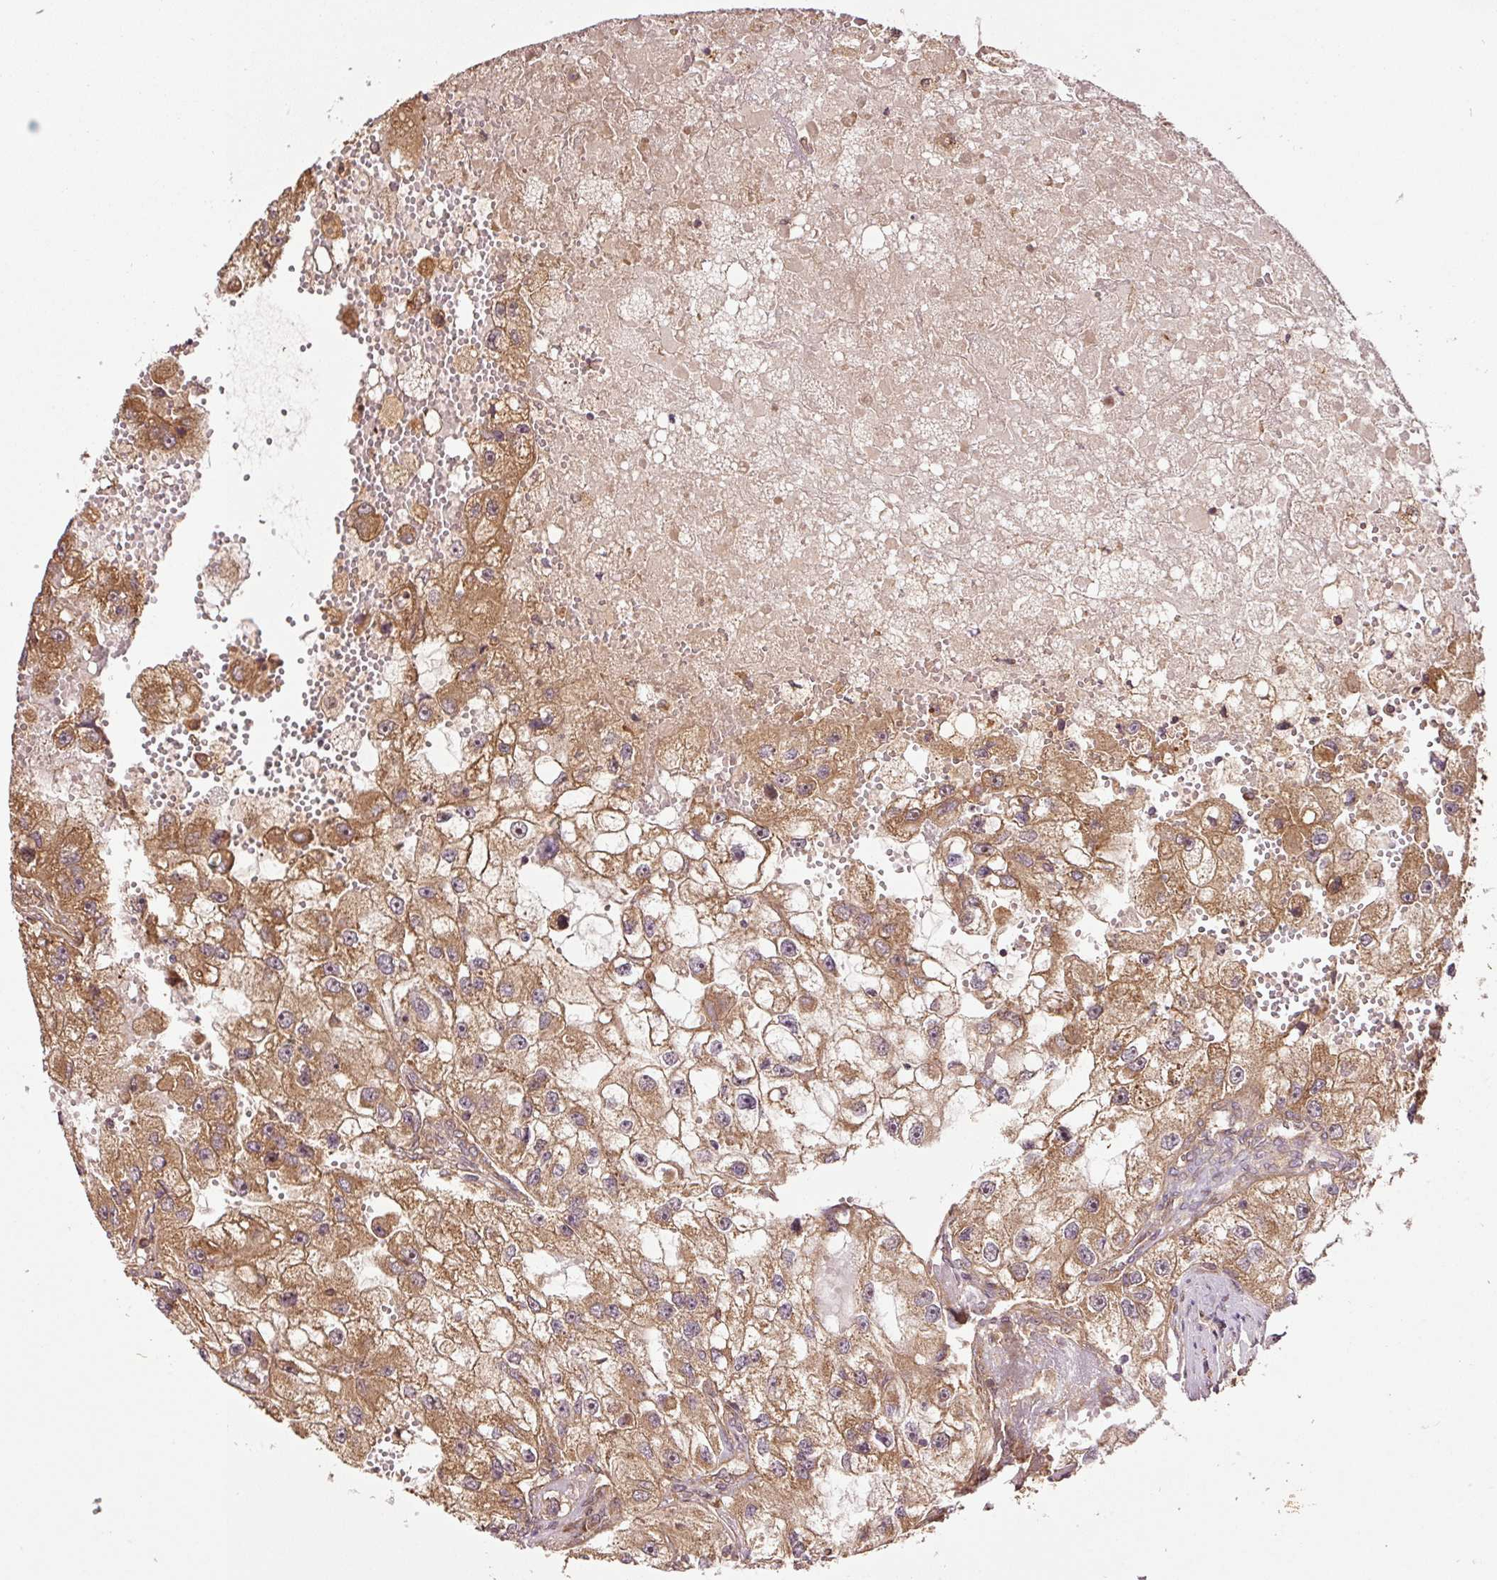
{"staining": {"intensity": "moderate", "quantity": ">75%", "location": "cytoplasmic/membranous"}, "tissue": "renal cancer", "cell_type": "Tumor cells", "image_type": "cancer", "snomed": [{"axis": "morphology", "description": "Adenocarcinoma, NOS"}, {"axis": "topography", "description": "Kidney"}], "caption": "IHC staining of adenocarcinoma (renal), which displays medium levels of moderate cytoplasmic/membranous positivity in approximately >75% of tumor cells indicating moderate cytoplasmic/membranous protein staining. The staining was performed using DAB (3,3'-diaminobenzidine) (brown) for protein detection and nuclei were counterstained in hematoxylin (blue).", "gene": "OXER1", "patient": {"sex": "male", "age": 63}}